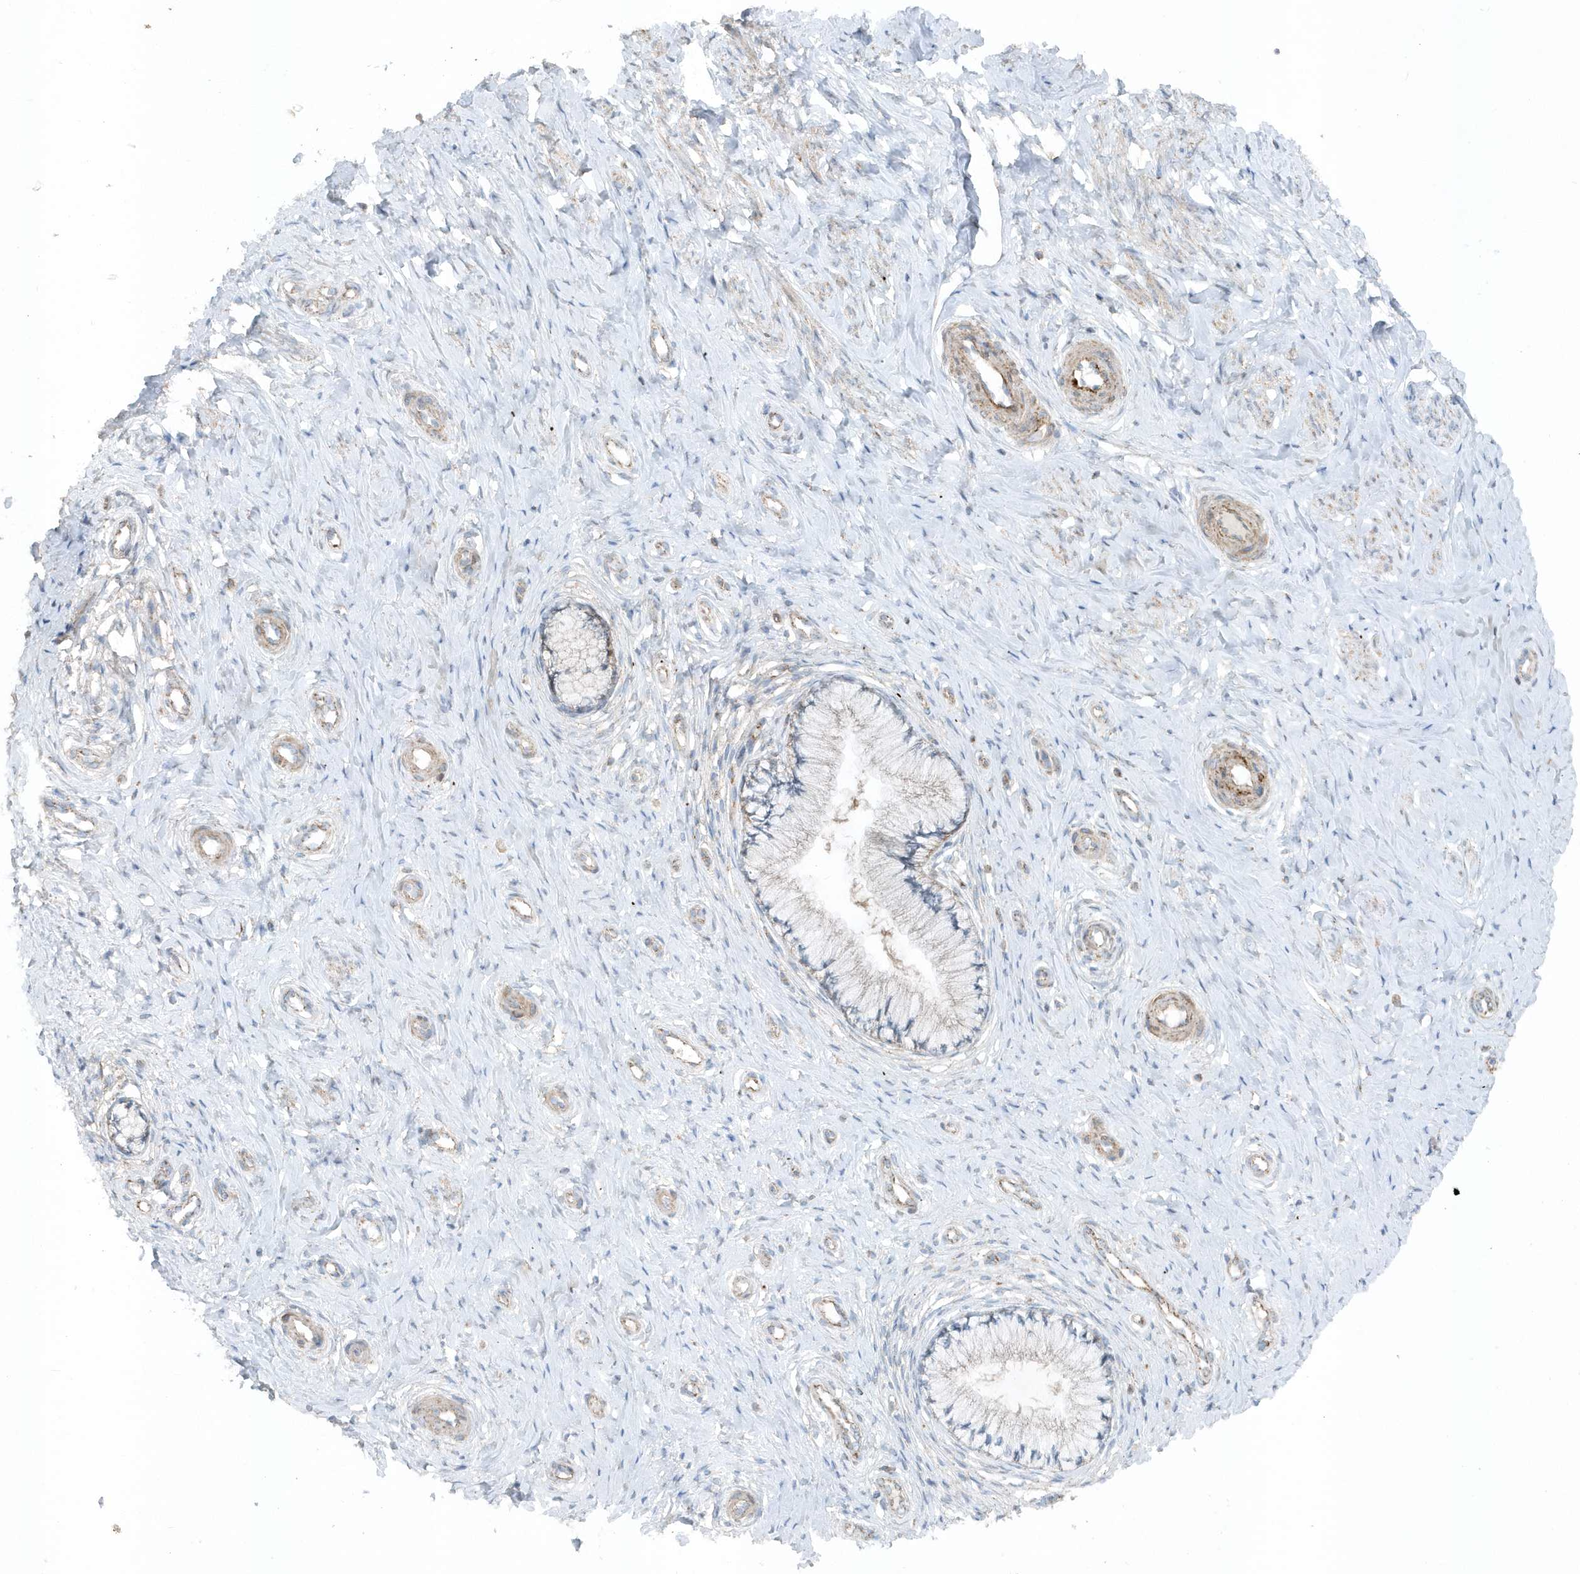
{"staining": {"intensity": "negative", "quantity": "none", "location": "none"}, "tissue": "cervix", "cell_type": "Glandular cells", "image_type": "normal", "snomed": [{"axis": "morphology", "description": "Normal tissue, NOS"}, {"axis": "topography", "description": "Cervix"}], "caption": "Protein analysis of benign cervix displays no significant positivity in glandular cells.", "gene": "SLC38A2", "patient": {"sex": "female", "age": 36}}